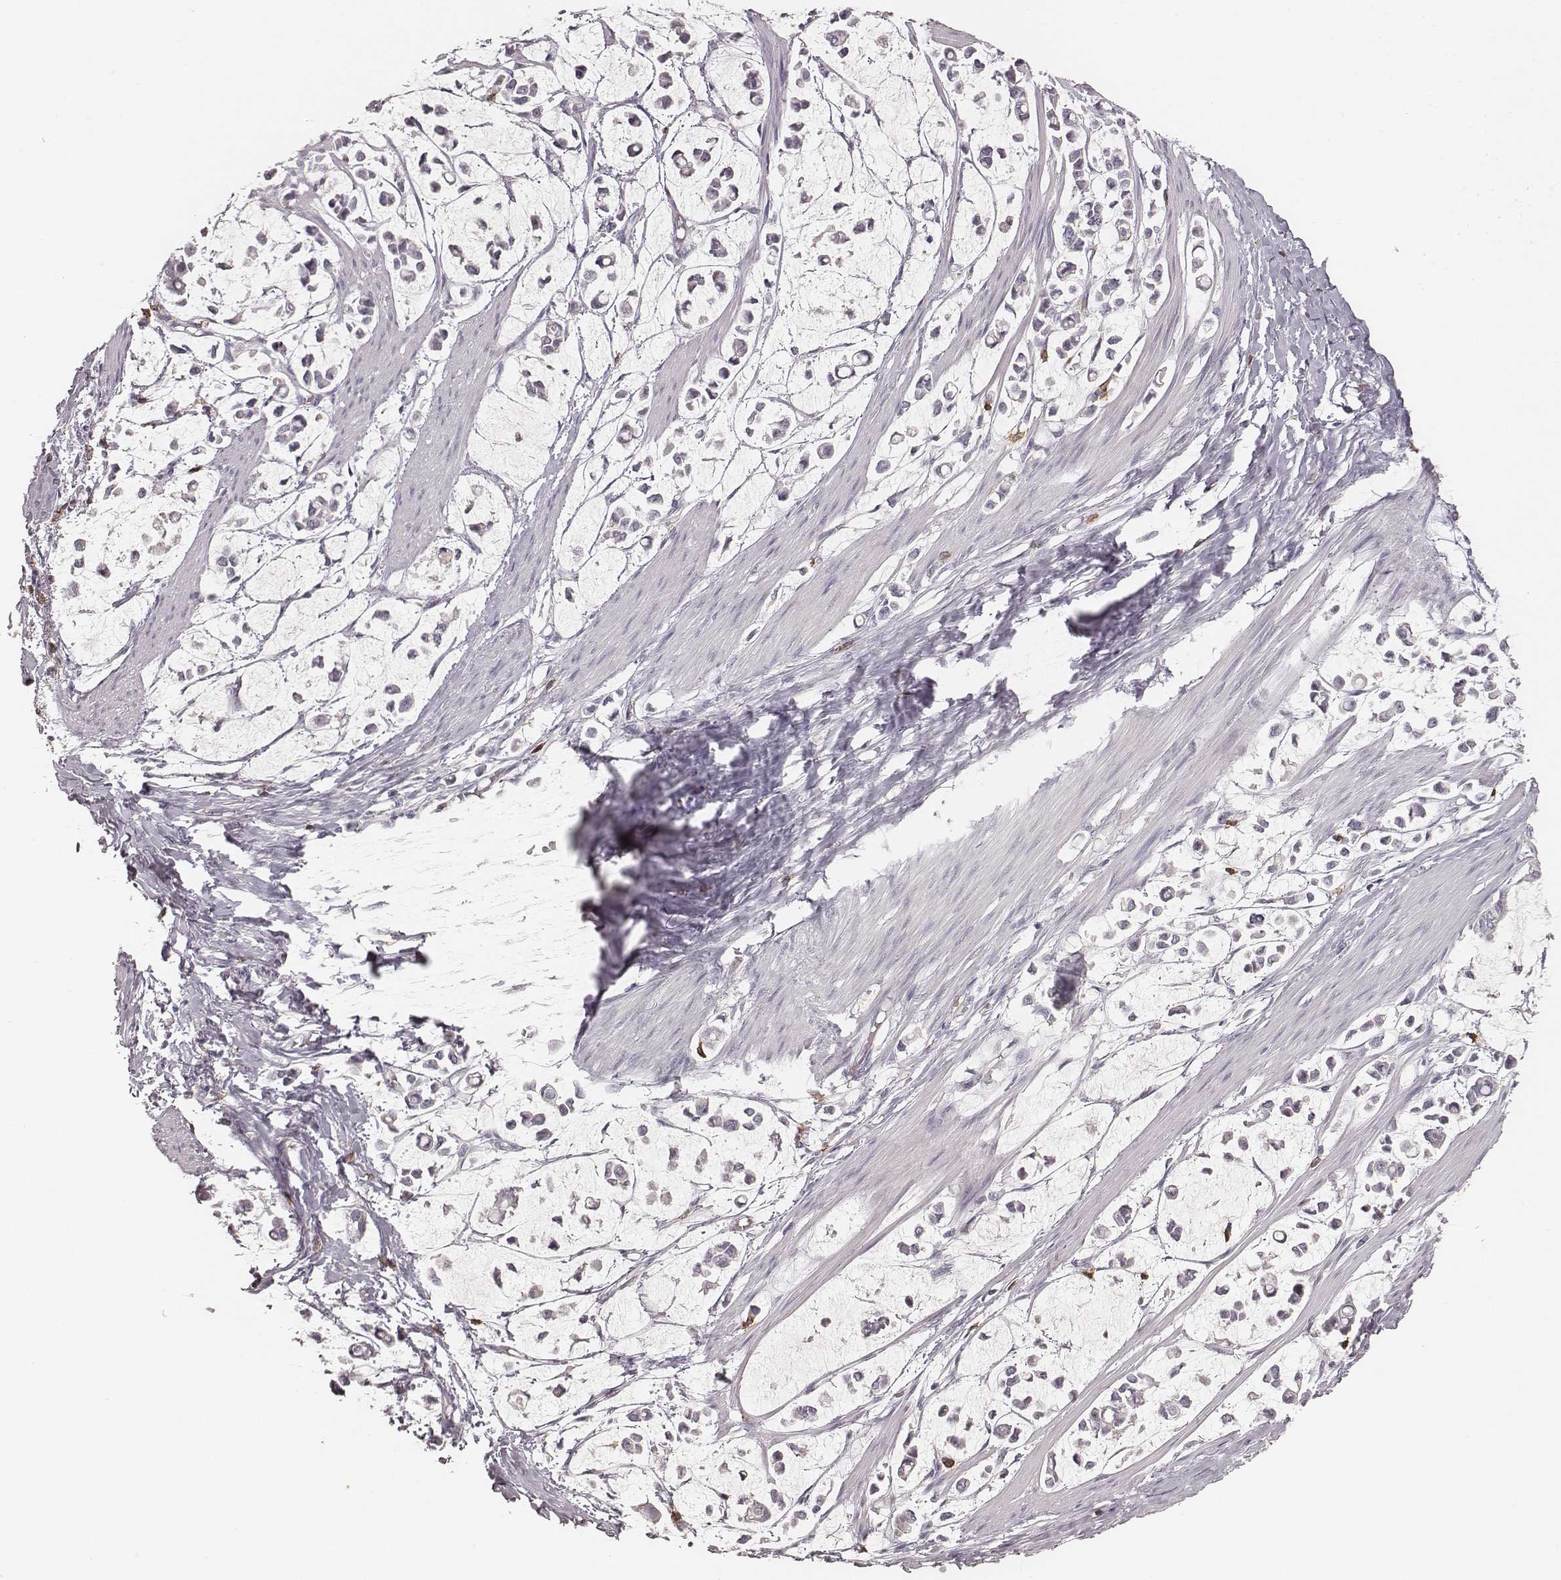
{"staining": {"intensity": "negative", "quantity": "none", "location": "none"}, "tissue": "stomach cancer", "cell_type": "Tumor cells", "image_type": "cancer", "snomed": [{"axis": "morphology", "description": "Adenocarcinoma, NOS"}, {"axis": "topography", "description": "Stomach"}], "caption": "IHC of stomach cancer (adenocarcinoma) exhibits no expression in tumor cells.", "gene": "CD8A", "patient": {"sex": "male", "age": 82}}